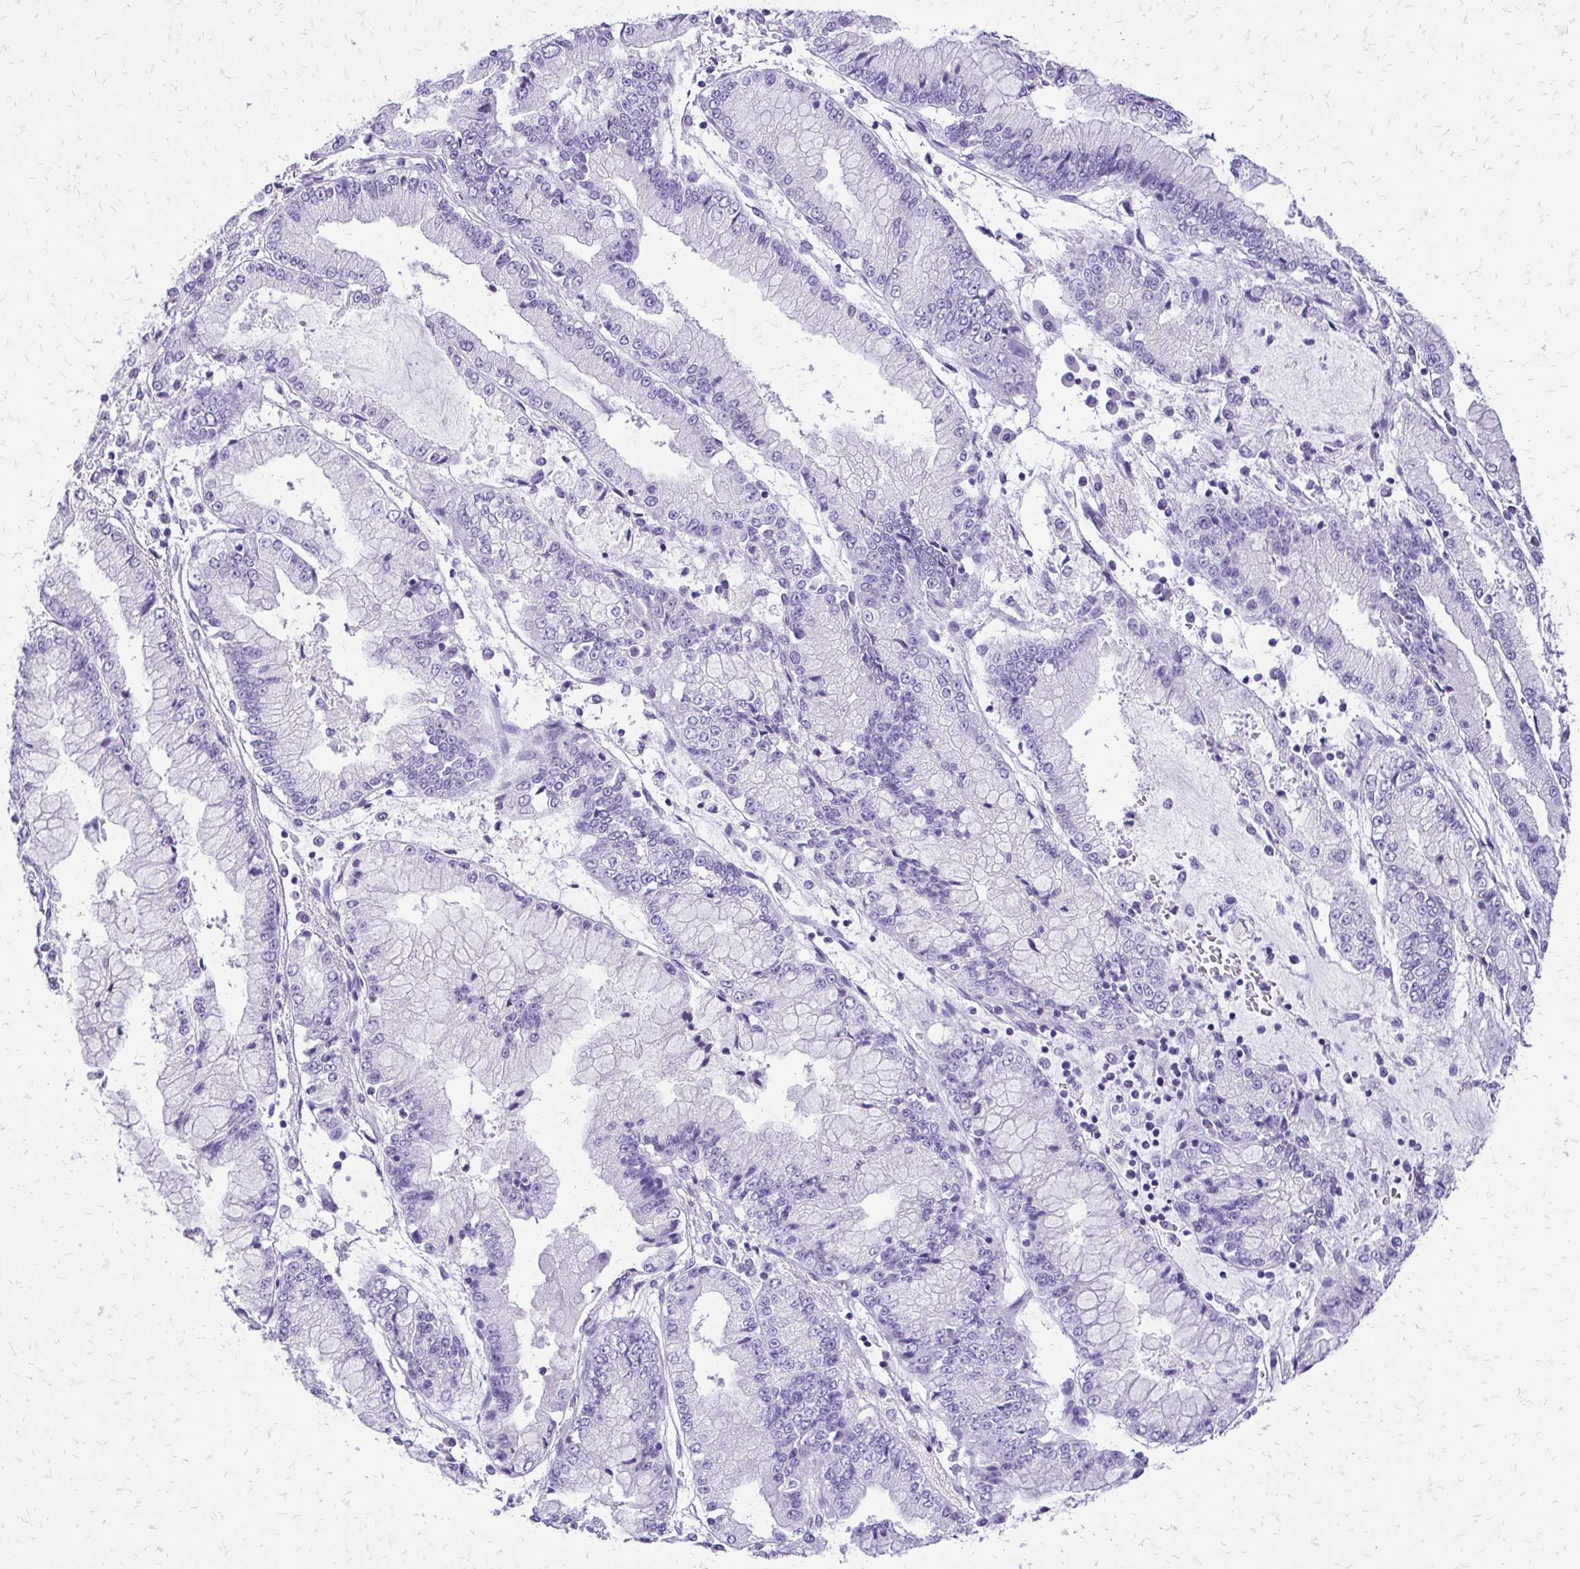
{"staining": {"intensity": "negative", "quantity": "none", "location": "none"}, "tissue": "stomach cancer", "cell_type": "Tumor cells", "image_type": "cancer", "snomed": [{"axis": "morphology", "description": "Adenocarcinoma, NOS"}, {"axis": "topography", "description": "Stomach, upper"}], "caption": "Immunohistochemistry of stomach cancer displays no positivity in tumor cells.", "gene": "SLC32A1", "patient": {"sex": "female", "age": 74}}